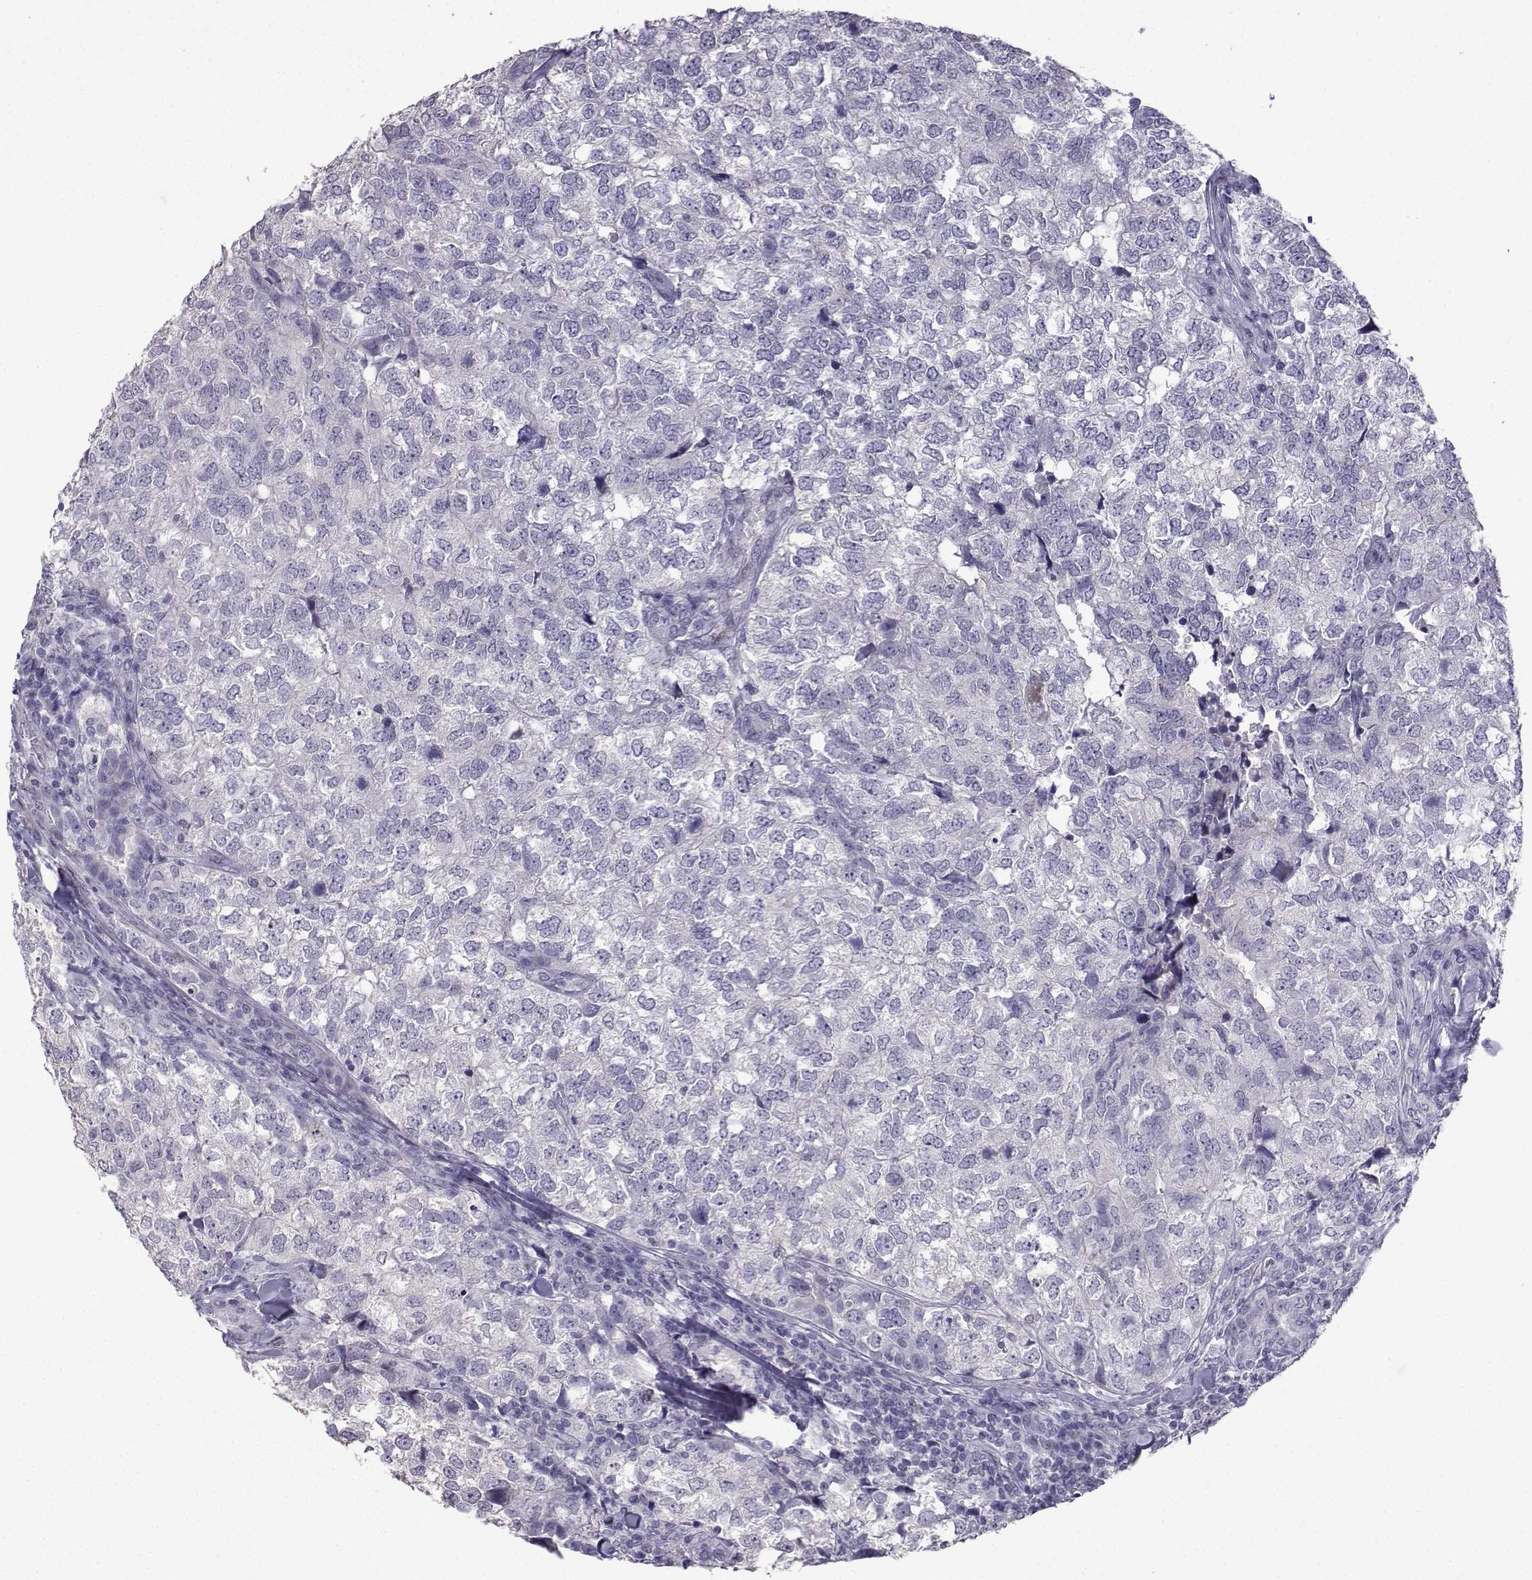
{"staining": {"intensity": "negative", "quantity": "none", "location": "none"}, "tissue": "breast cancer", "cell_type": "Tumor cells", "image_type": "cancer", "snomed": [{"axis": "morphology", "description": "Duct carcinoma"}, {"axis": "topography", "description": "Breast"}], "caption": "This is a photomicrograph of immunohistochemistry staining of invasive ductal carcinoma (breast), which shows no positivity in tumor cells.", "gene": "CFAP70", "patient": {"sex": "female", "age": 30}}